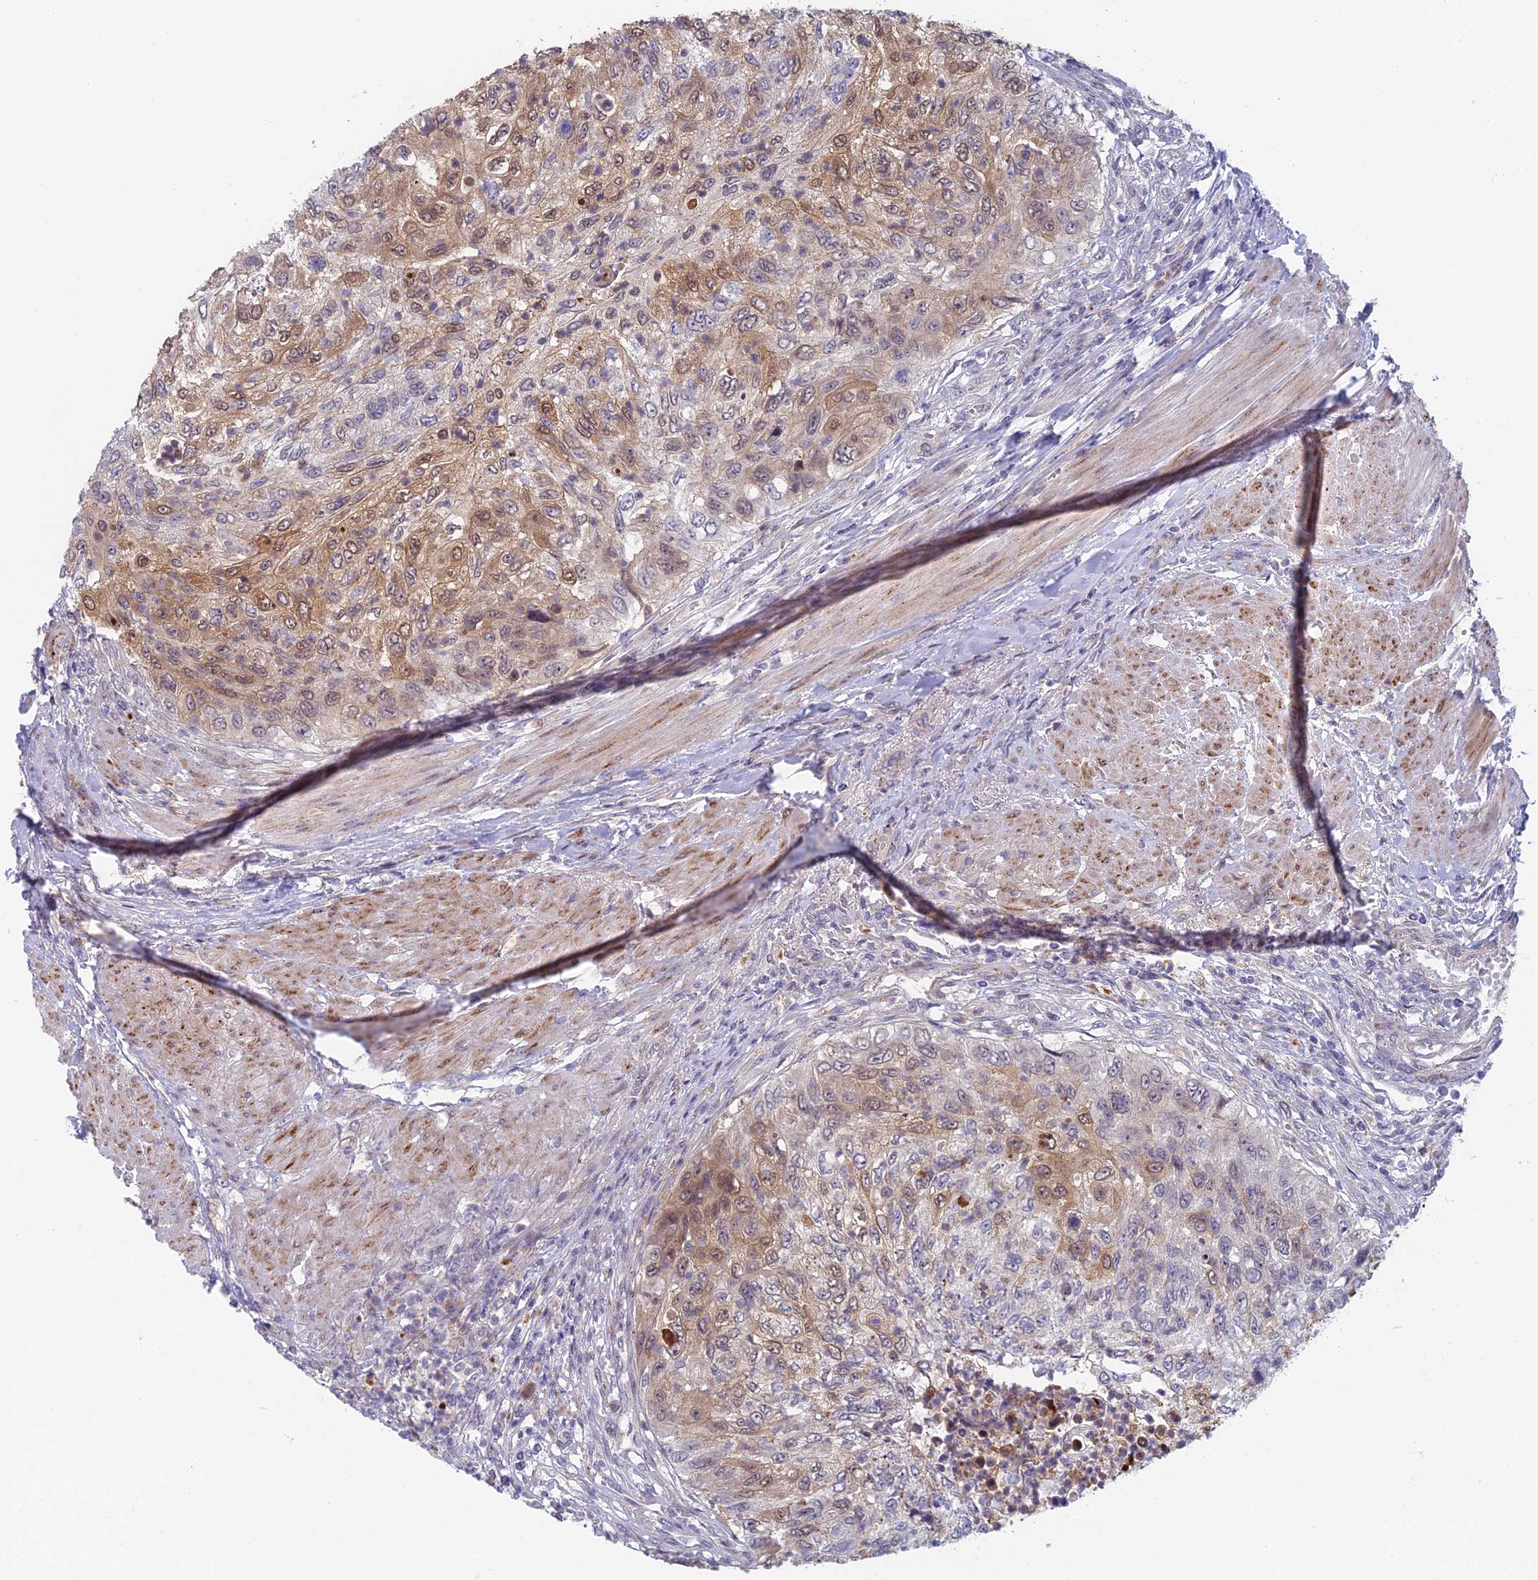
{"staining": {"intensity": "moderate", "quantity": "25%-75%", "location": "cytoplasmic/membranous"}, "tissue": "urothelial cancer", "cell_type": "Tumor cells", "image_type": "cancer", "snomed": [{"axis": "morphology", "description": "Urothelial carcinoma, High grade"}, {"axis": "topography", "description": "Urinary bladder"}], "caption": "Urothelial cancer stained with a protein marker shows moderate staining in tumor cells.", "gene": "PPP1R26", "patient": {"sex": "female", "age": 60}}